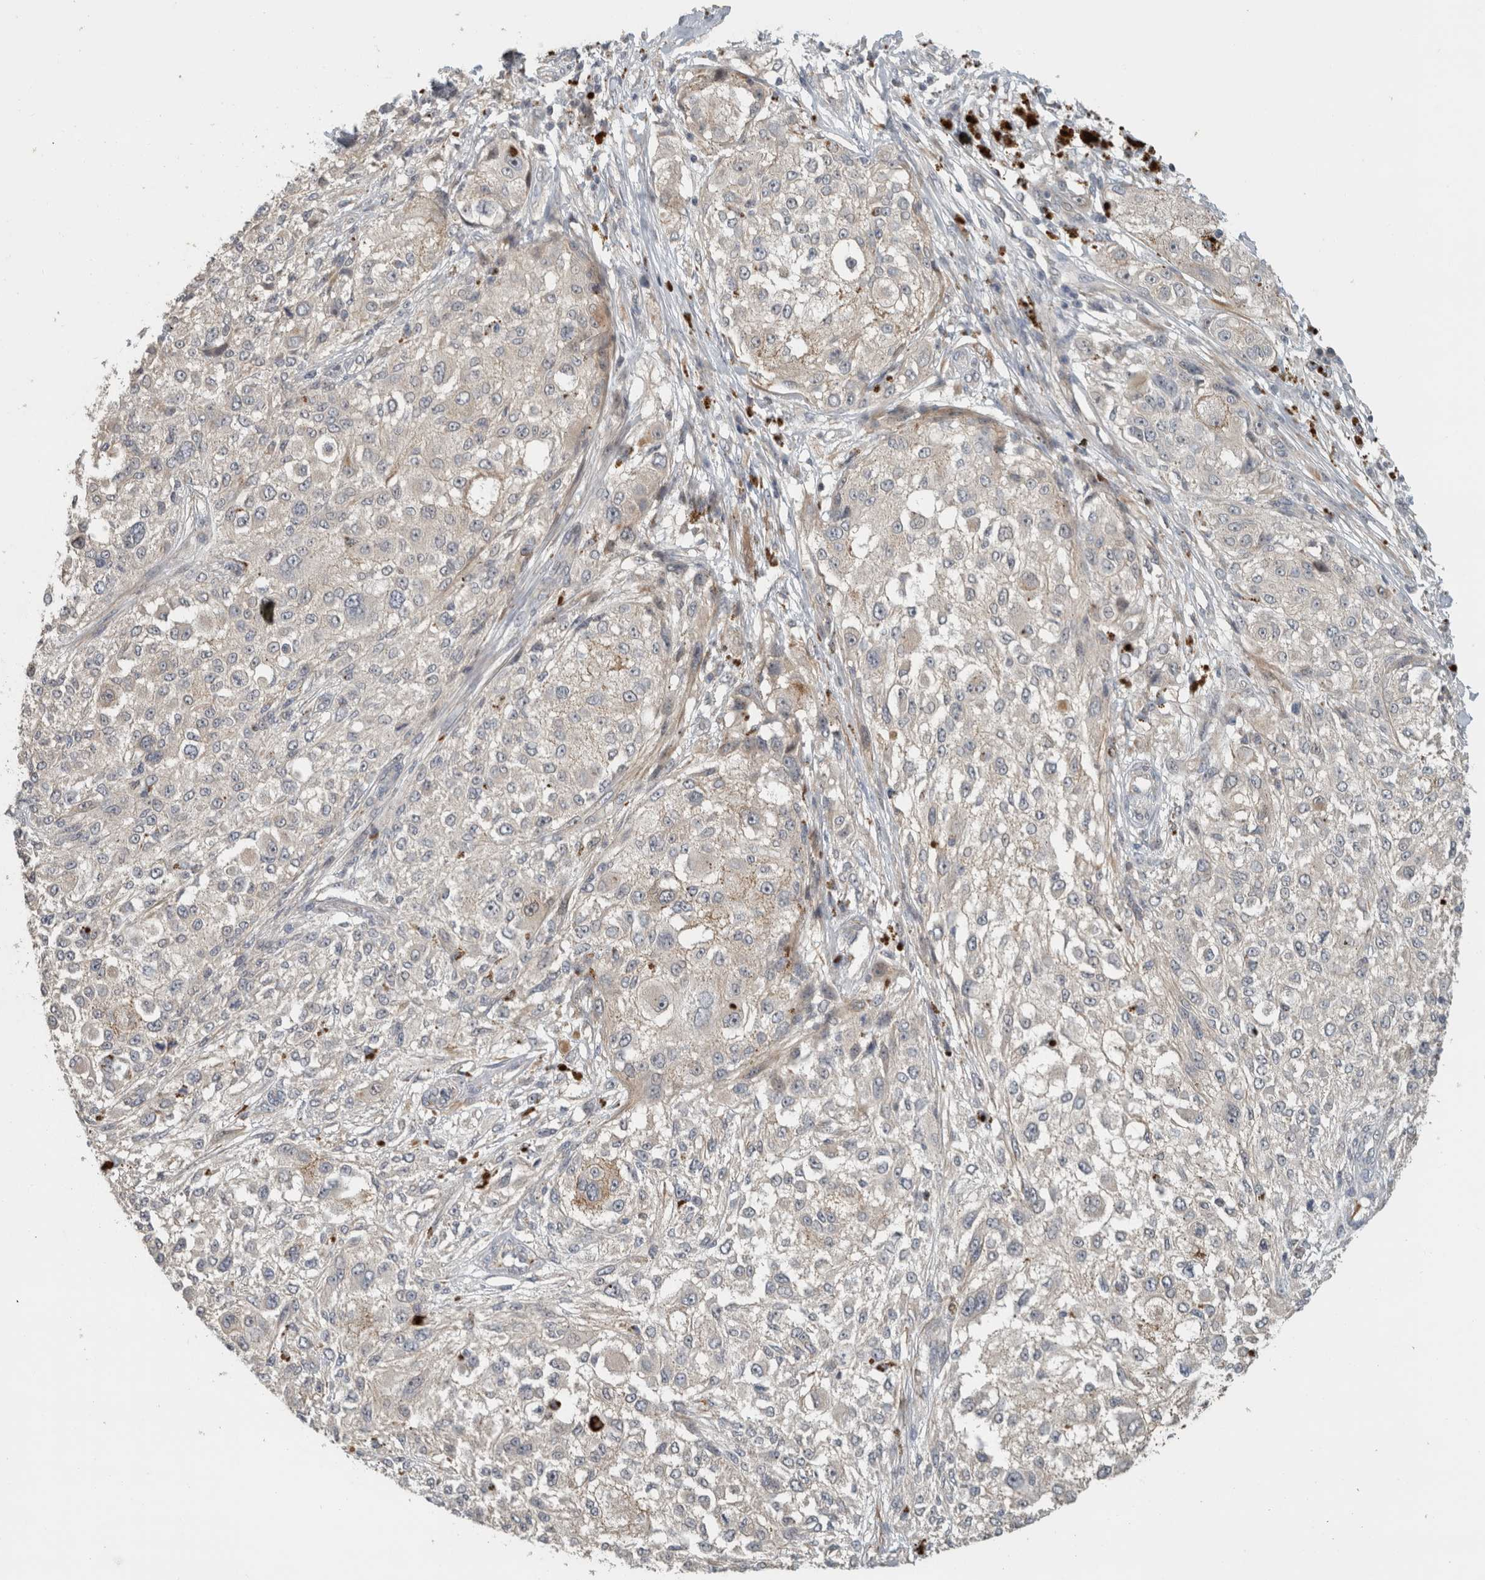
{"staining": {"intensity": "negative", "quantity": "none", "location": "none"}, "tissue": "melanoma", "cell_type": "Tumor cells", "image_type": "cancer", "snomed": [{"axis": "morphology", "description": "Necrosis, NOS"}, {"axis": "morphology", "description": "Malignant melanoma, NOS"}, {"axis": "topography", "description": "Skin"}], "caption": "This micrograph is of malignant melanoma stained with IHC to label a protein in brown with the nuclei are counter-stained blue. There is no positivity in tumor cells.", "gene": "ERCC6L2", "patient": {"sex": "female", "age": 87}}